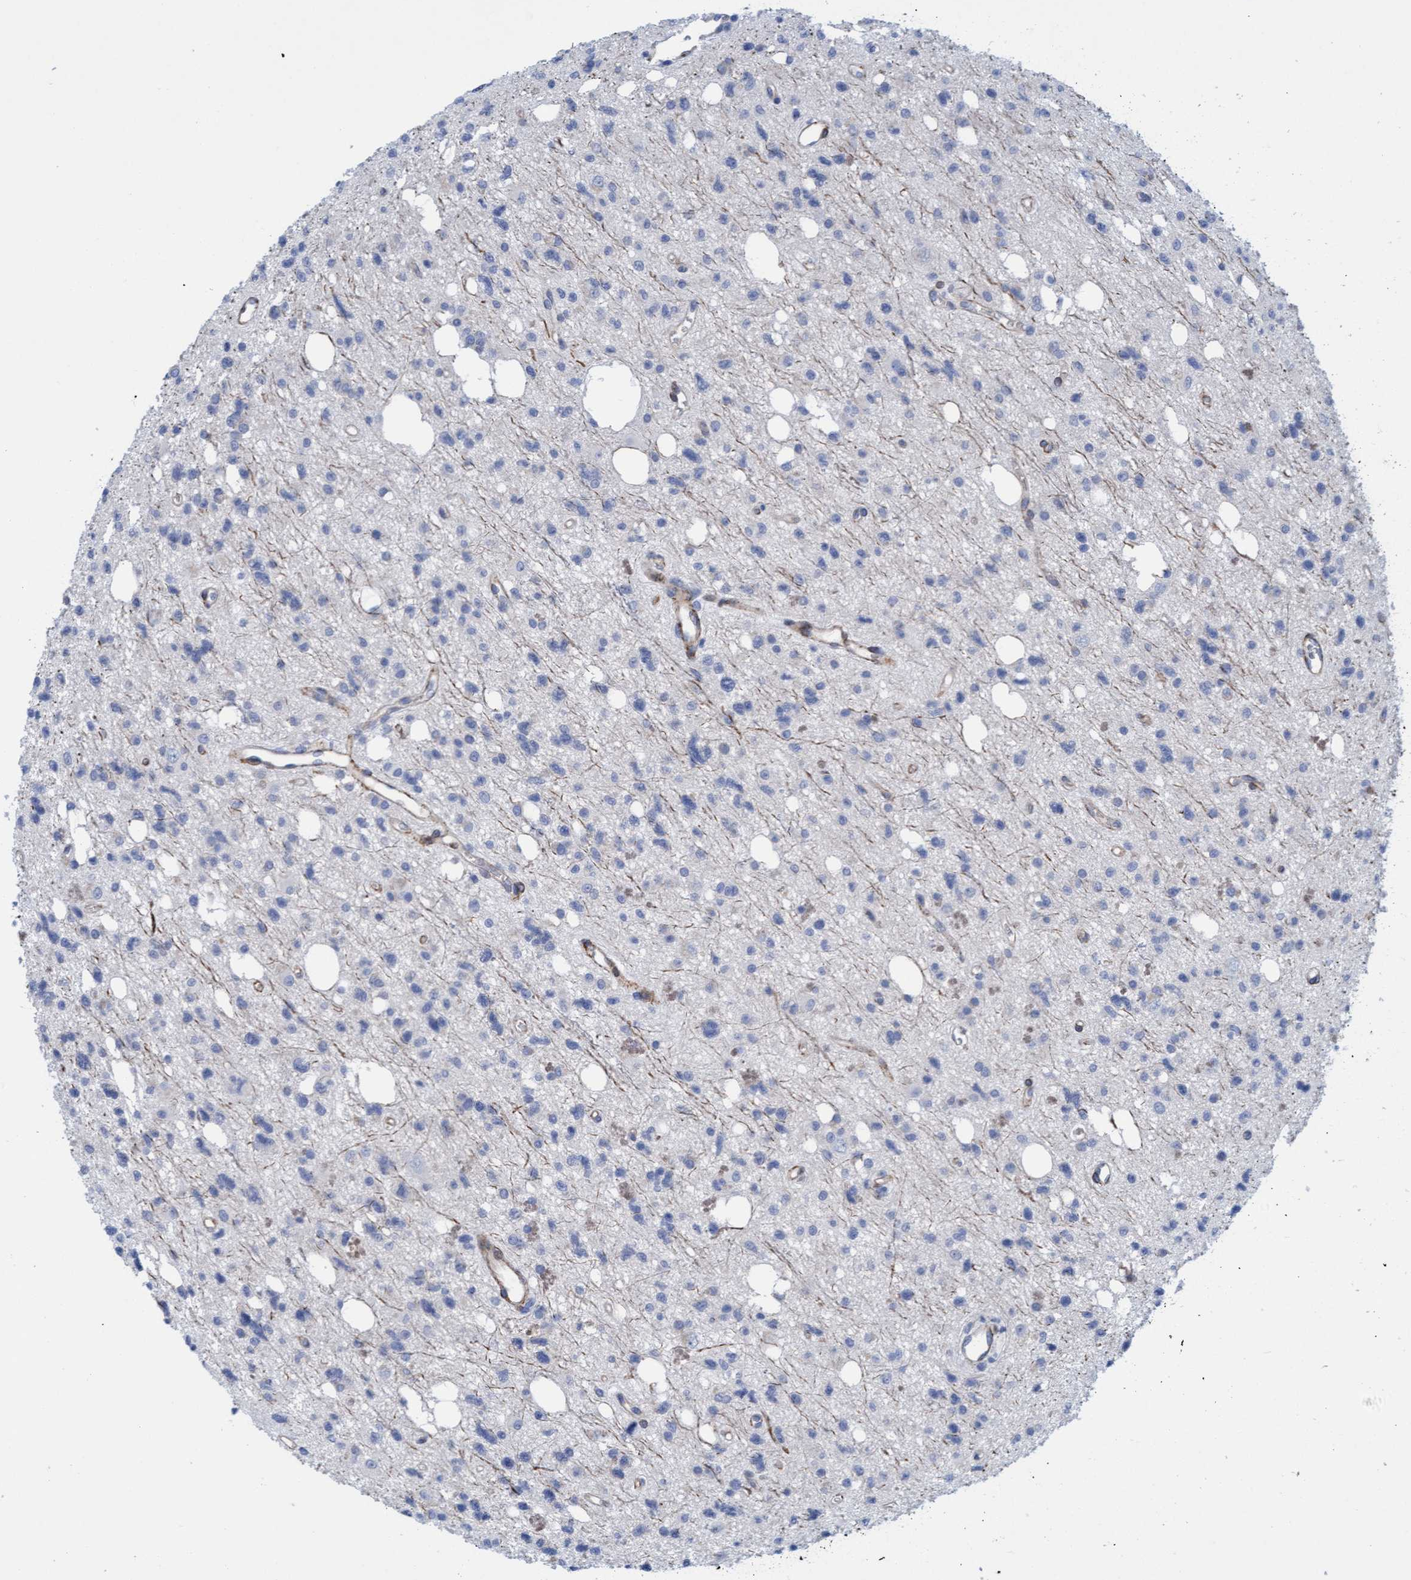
{"staining": {"intensity": "negative", "quantity": "none", "location": "none"}, "tissue": "glioma", "cell_type": "Tumor cells", "image_type": "cancer", "snomed": [{"axis": "morphology", "description": "Glioma, malignant, High grade"}, {"axis": "topography", "description": "Brain"}], "caption": "This is a micrograph of IHC staining of glioma, which shows no positivity in tumor cells. (DAB immunohistochemistry, high magnification).", "gene": "MTFR1", "patient": {"sex": "female", "age": 62}}